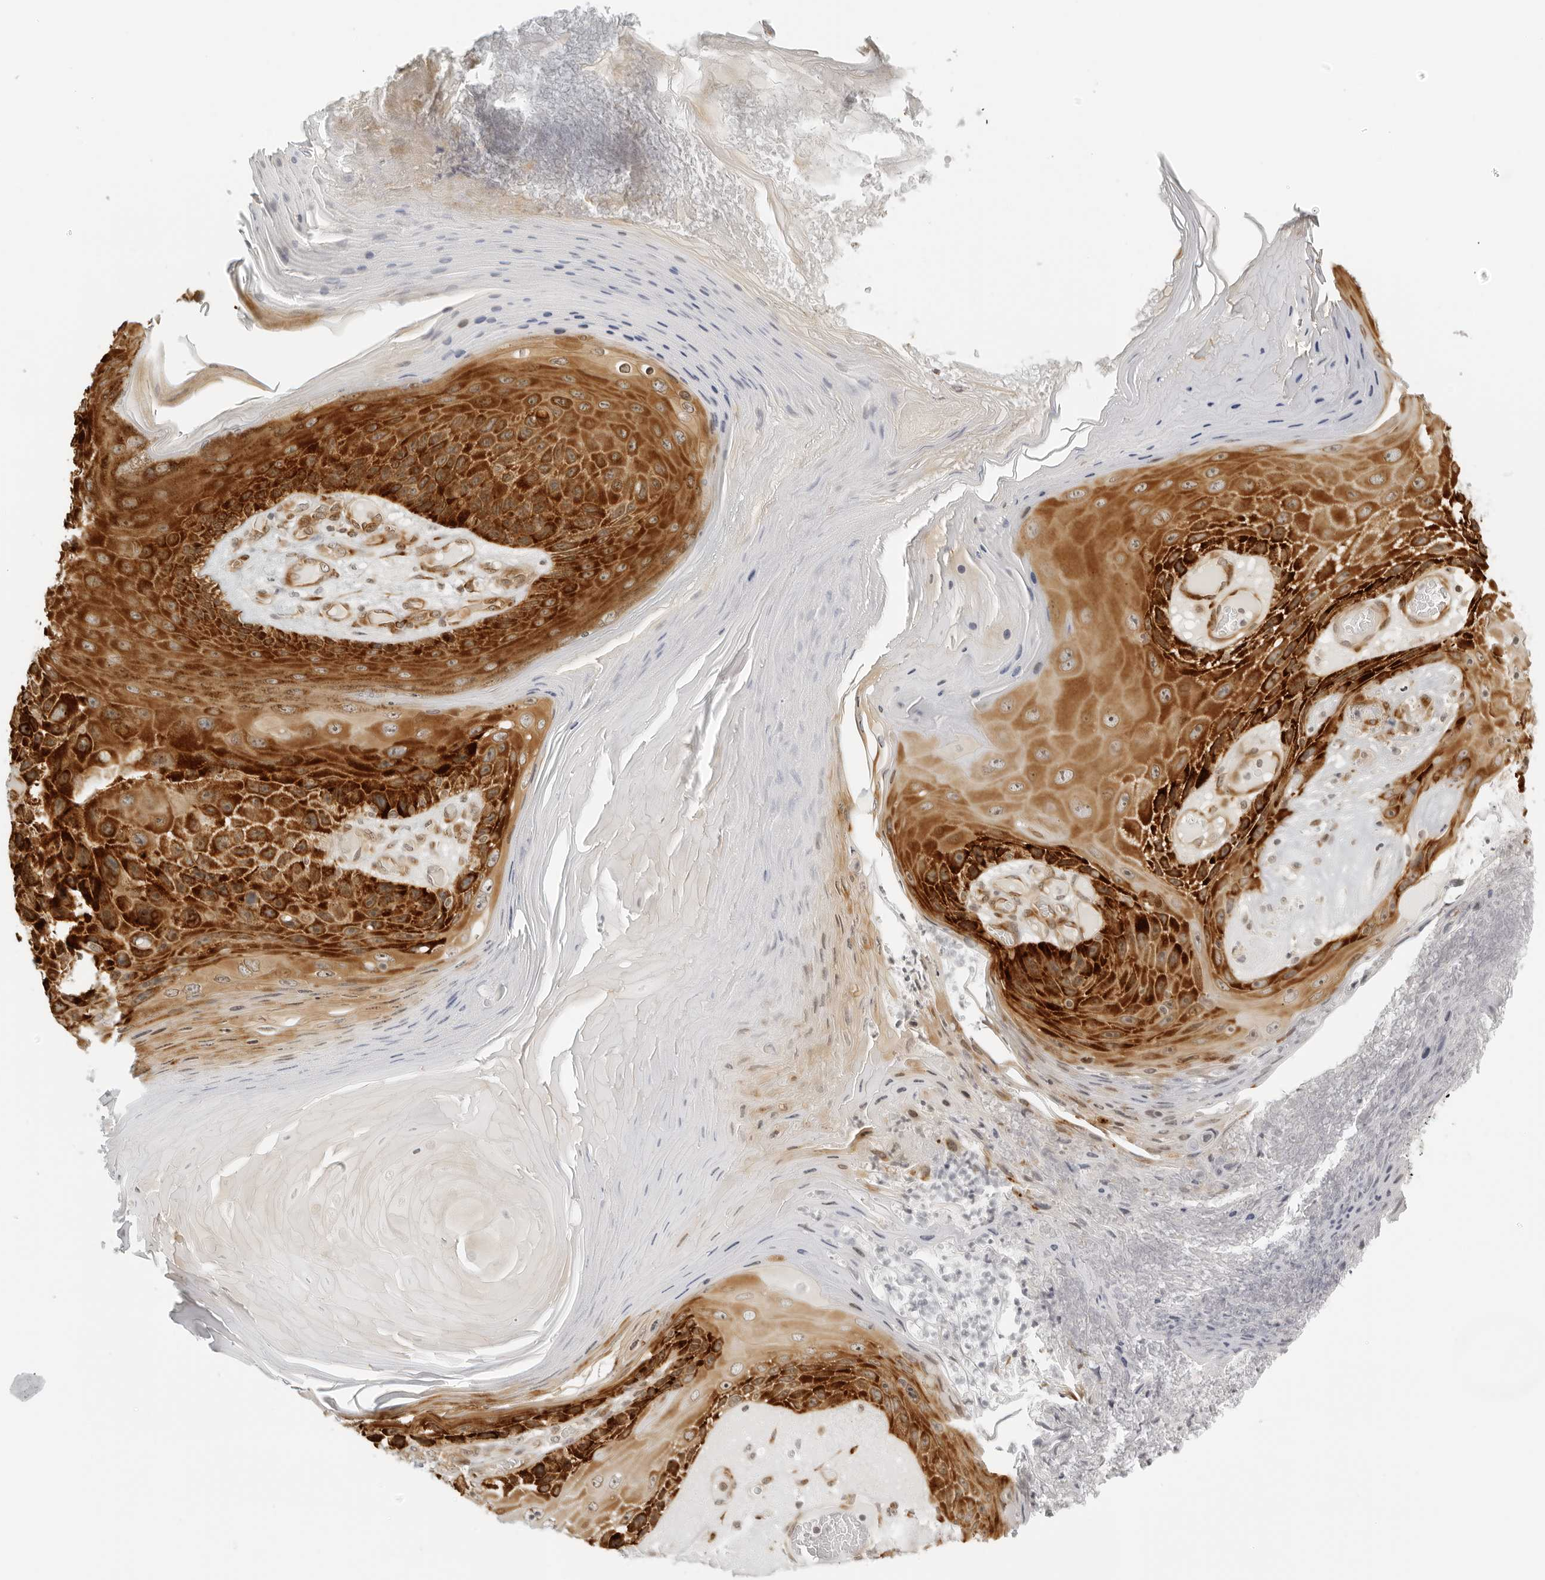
{"staining": {"intensity": "strong", "quantity": ">75%", "location": "cytoplasmic/membranous"}, "tissue": "skin cancer", "cell_type": "Tumor cells", "image_type": "cancer", "snomed": [{"axis": "morphology", "description": "Squamous cell carcinoma, NOS"}, {"axis": "topography", "description": "Skin"}], "caption": "A high-resolution image shows immunohistochemistry staining of squamous cell carcinoma (skin), which reveals strong cytoplasmic/membranous staining in about >75% of tumor cells.", "gene": "EIF4G1", "patient": {"sex": "female", "age": 88}}